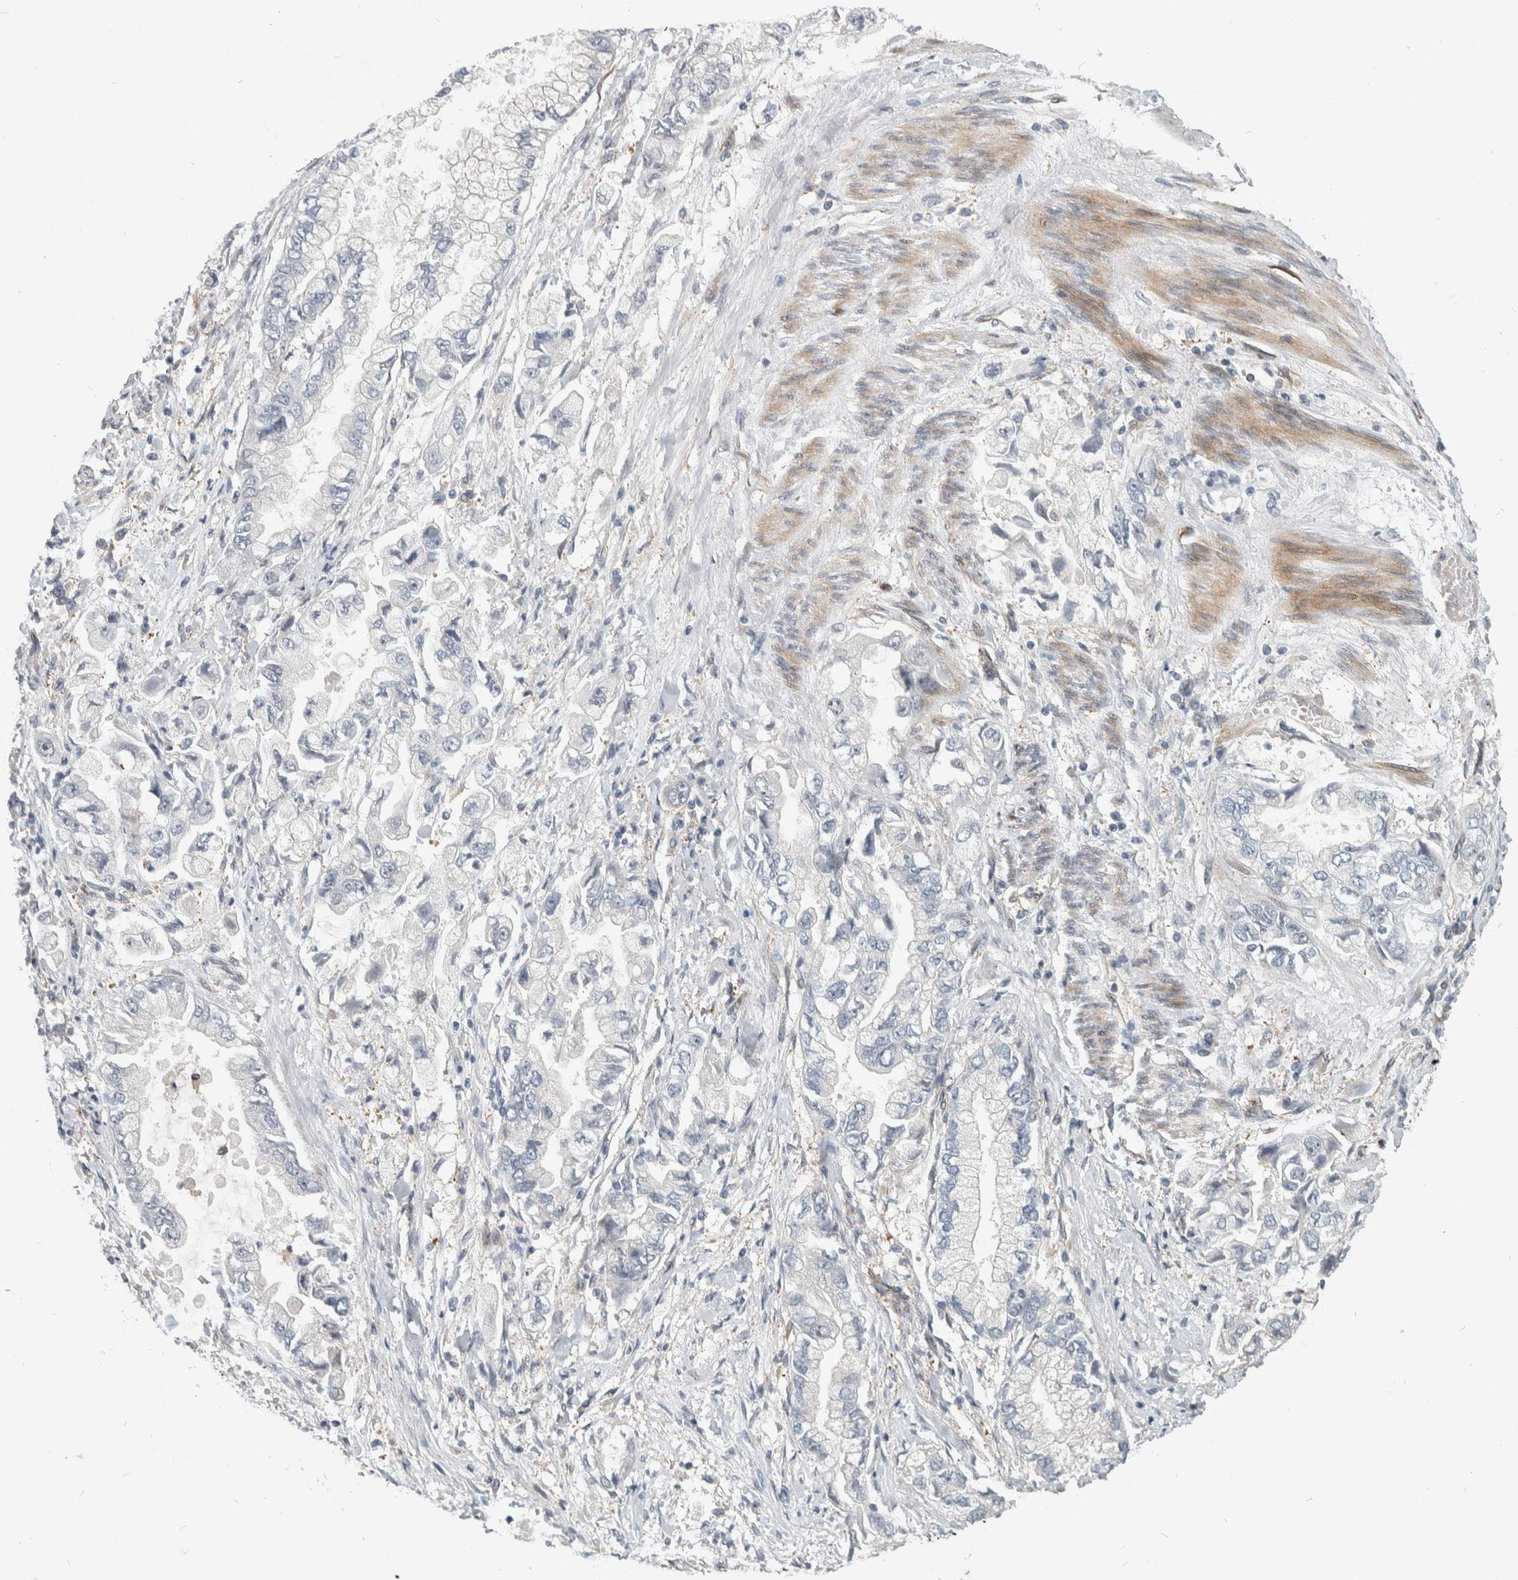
{"staining": {"intensity": "negative", "quantity": "none", "location": "none"}, "tissue": "stomach cancer", "cell_type": "Tumor cells", "image_type": "cancer", "snomed": [{"axis": "morphology", "description": "Normal tissue, NOS"}, {"axis": "morphology", "description": "Adenocarcinoma, NOS"}, {"axis": "topography", "description": "Stomach"}], "caption": "Tumor cells are negative for brown protein staining in adenocarcinoma (stomach).", "gene": "MSL1", "patient": {"sex": "male", "age": 62}}